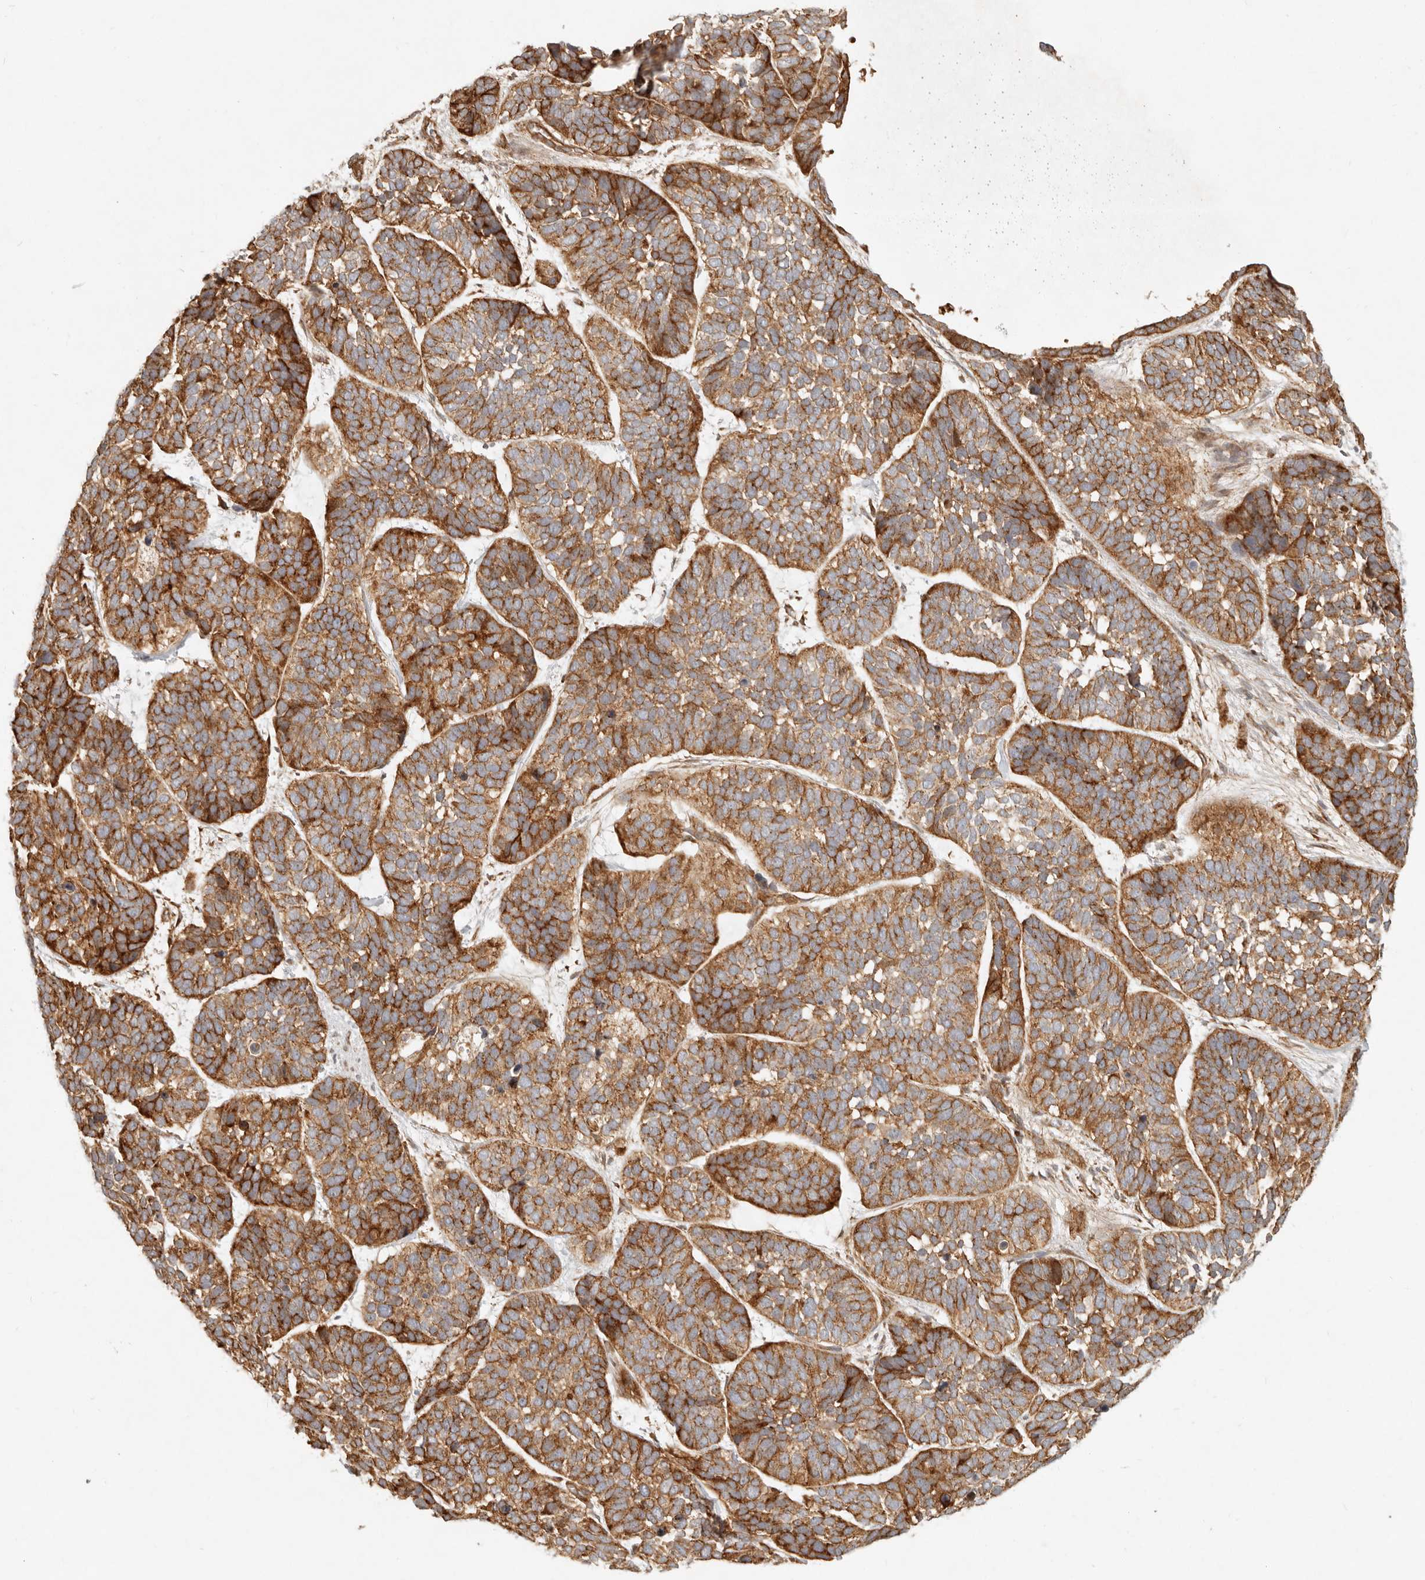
{"staining": {"intensity": "moderate", "quantity": ">75%", "location": "cytoplasmic/membranous"}, "tissue": "skin cancer", "cell_type": "Tumor cells", "image_type": "cancer", "snomed": [{"axis": "morphology", "description": "Basal cell carcinoma"}, {"axis": "topography", "description": "Skin"}], "caption": "High-magnification brightfield microscopy of skin cancer stained with DAB (brown) and counterstained with hematoxylin (blue). tumor cells exhibit moderate cytoplasmic/membranous staining is appreciated in about>75% of cells.", "gene": "KLHL38", "patient": {"sex": "male", "age": 62}}